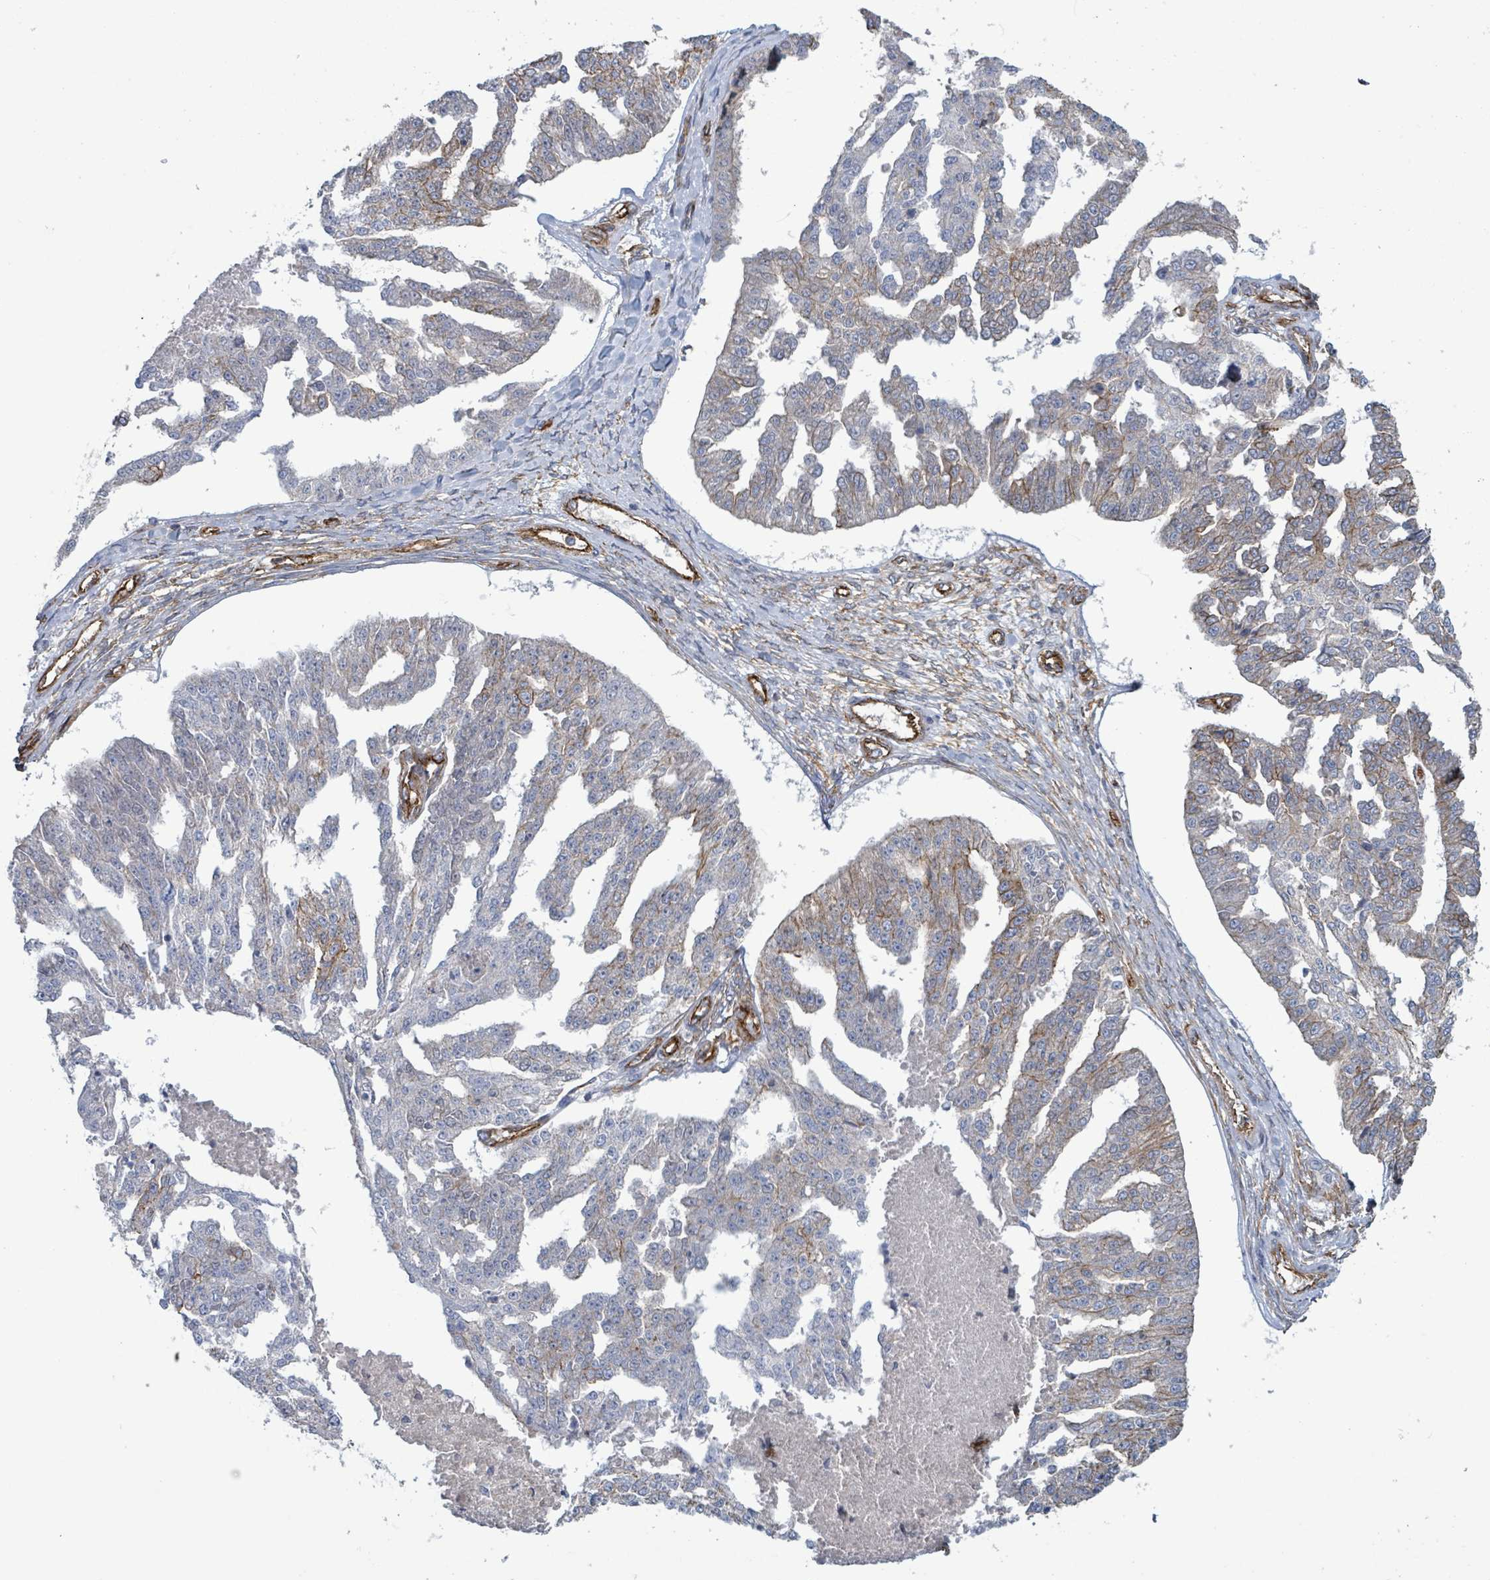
{"staining": {"intensity": "moderate", "quantity": "<25%", "location": "cytoplasmic/membranous"}, "tissue": "ovarian cancer", "cell_type": "Tumor cells", "image_type": "cancer", "snomed": [{"axis": "morphology", "description": "Cystadenocarcinoma, serous, NOS"}, {"axis": "topography", "description": "Ovary"}], "caption": "Protein analysis of serous cystadenocarcinoma (ovarian) tissue exhibits moderate cytoplasmic/membranous staining in approximately <25% of tumor cells.", "gene": "LDOC1", "patient": {"sex": "female", "age": 58}}